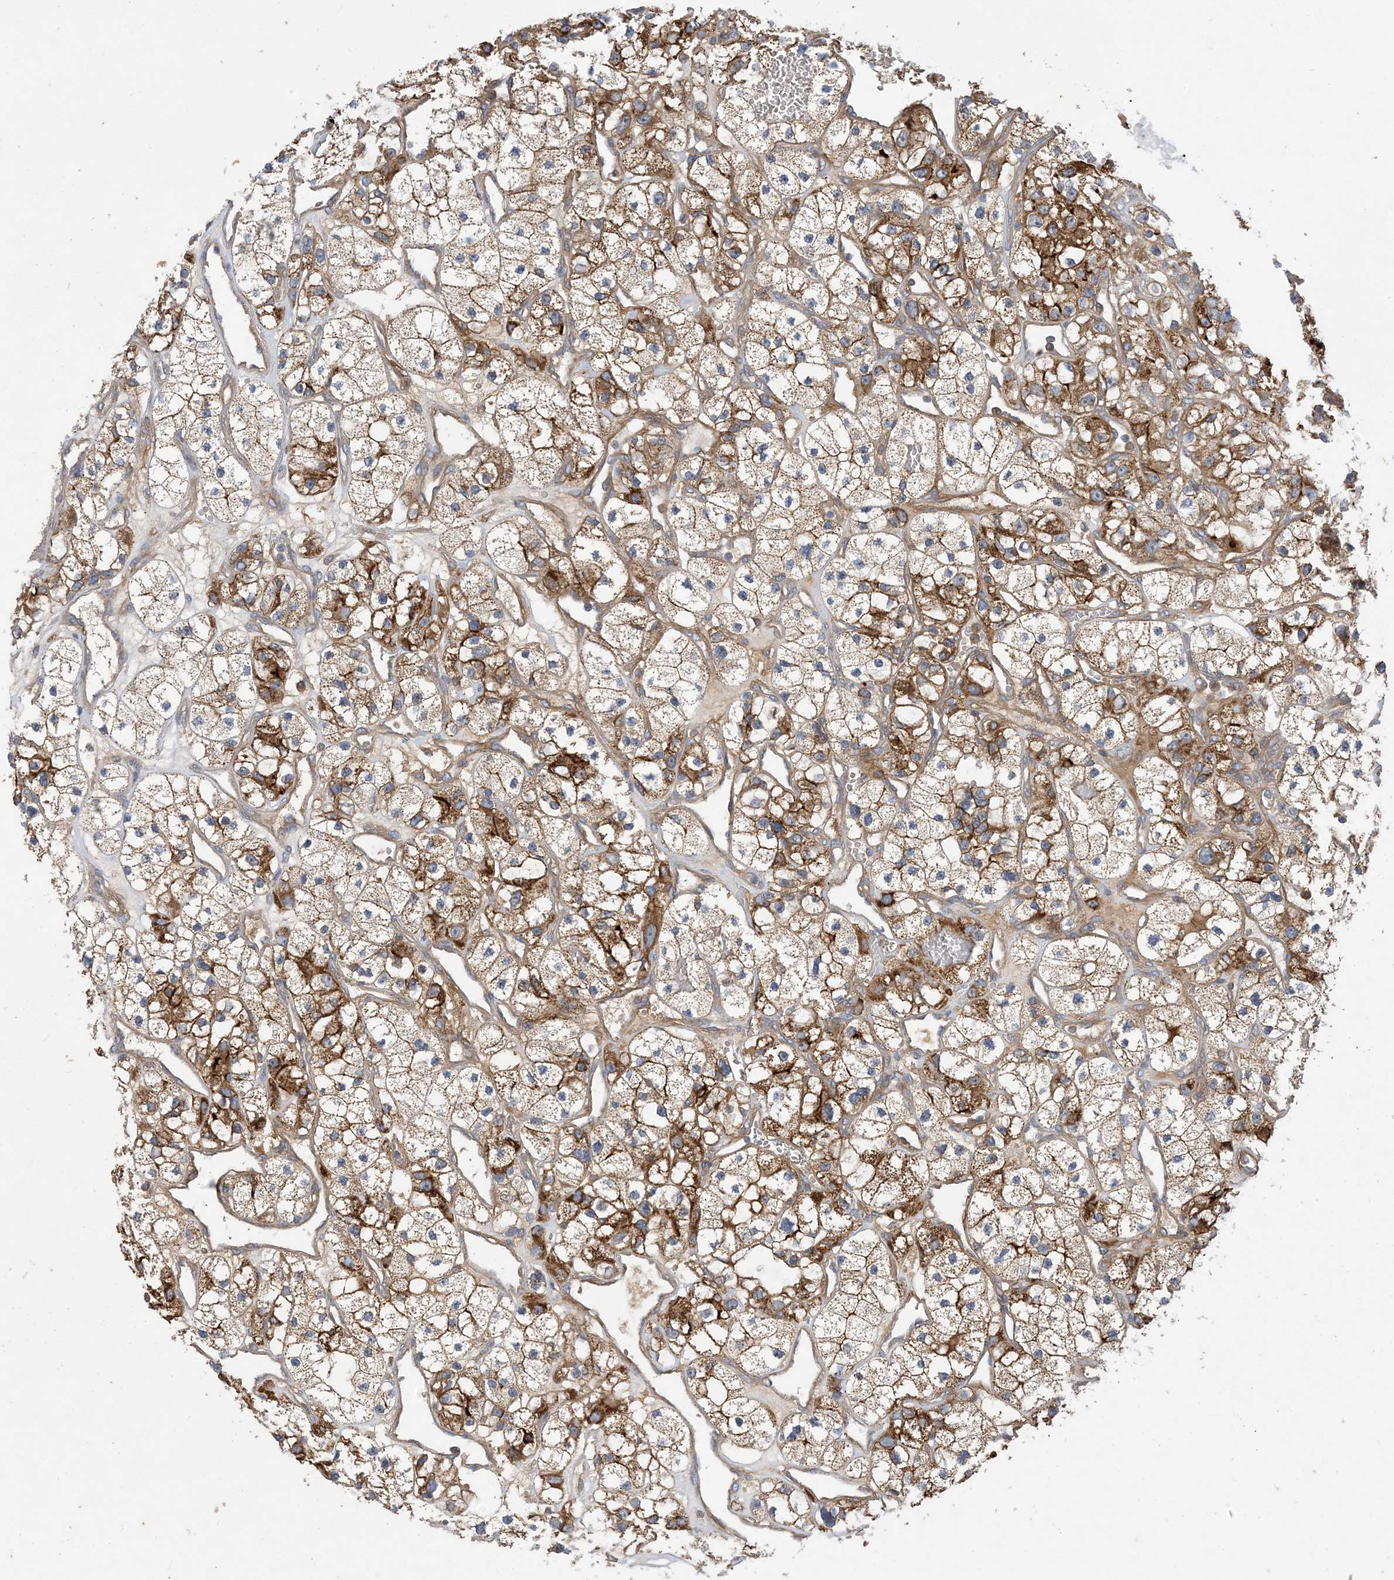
{"staining": {"intensity": "strong", "quantity": ">75%", "location": "cytoplasmic/membranous"}, "tissue": "renal cancer", "cell_type": "Tumor cells", "image_type": "cancer", "snomed": [{"axis": "morphology", "description": "Adenocarcinoma, NOS"}, {"axis": "topography", "description": "Kidney"}], "caption": "Tumor cells show high levels of strong cytoplasmic/membranous expression in approximately >75% of cells in renal adenocarcinoma.", "gene": "AOC1", "patient": {"sex": "female", "age": 57}}